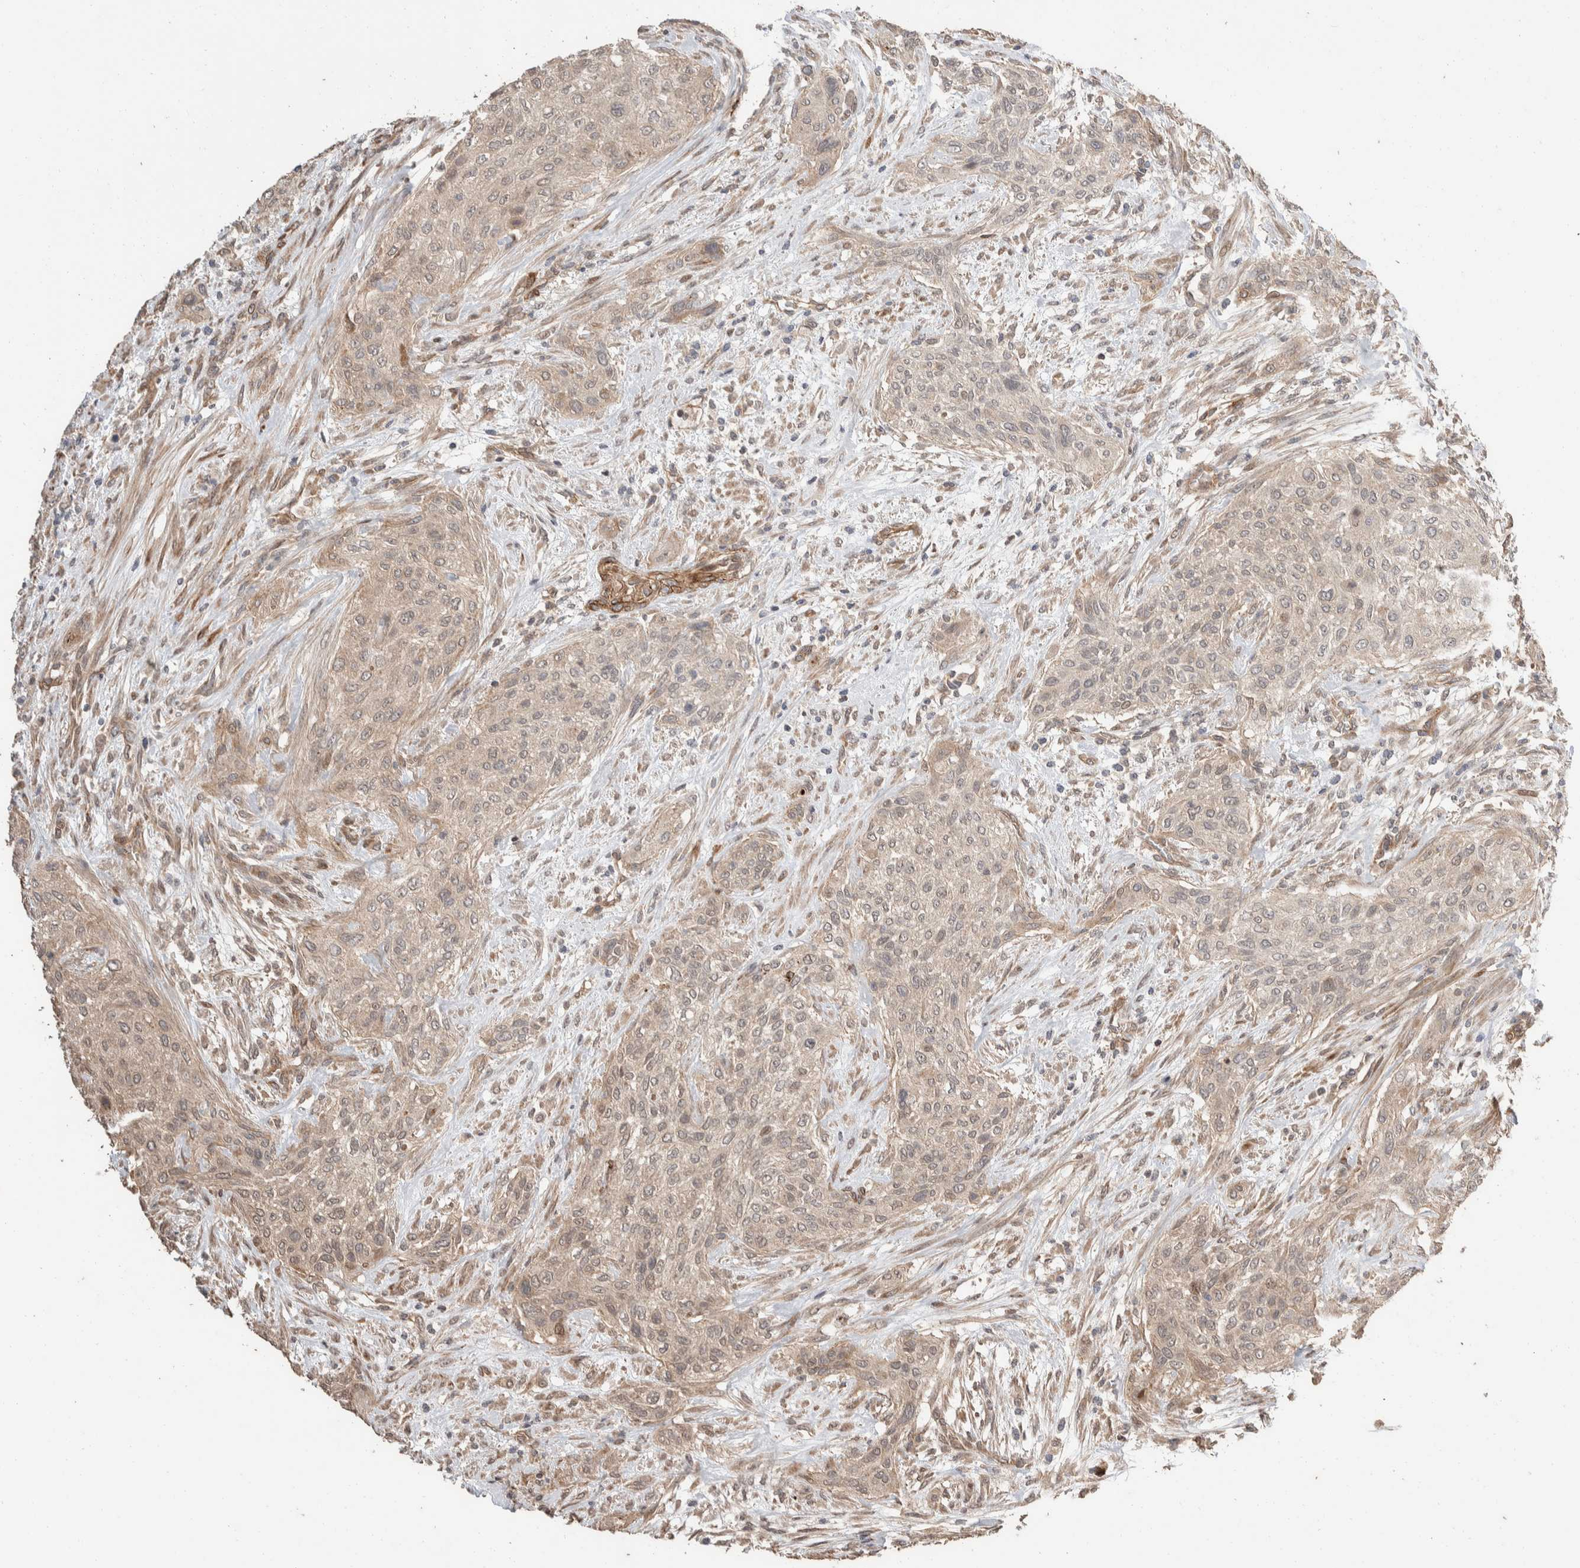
{"staining": {"intensity": "weak", "quantity": ">75%", "location": "cytoplasmic/membranous"}, "tissue": "urothelial cancer", "cell_type": "Tumor cells", "image_type": "cancer", "snomed": [{"axis": "morphology", "description": "Urothelial carcinoma, Low grade"}, {"axis": "morphology", "description": "Urothelial carcinoma, High grade"}, {"axis": "topography", "description": "Urinary bladder"}], "caption": "A brown stain shows weak cytoplasmic/membranous positivity of a protein in human urothelial carcinoma (high-grade) tumor cells.", "gene": "ERC1", "patient": {"sex": "male", "age": 35}}